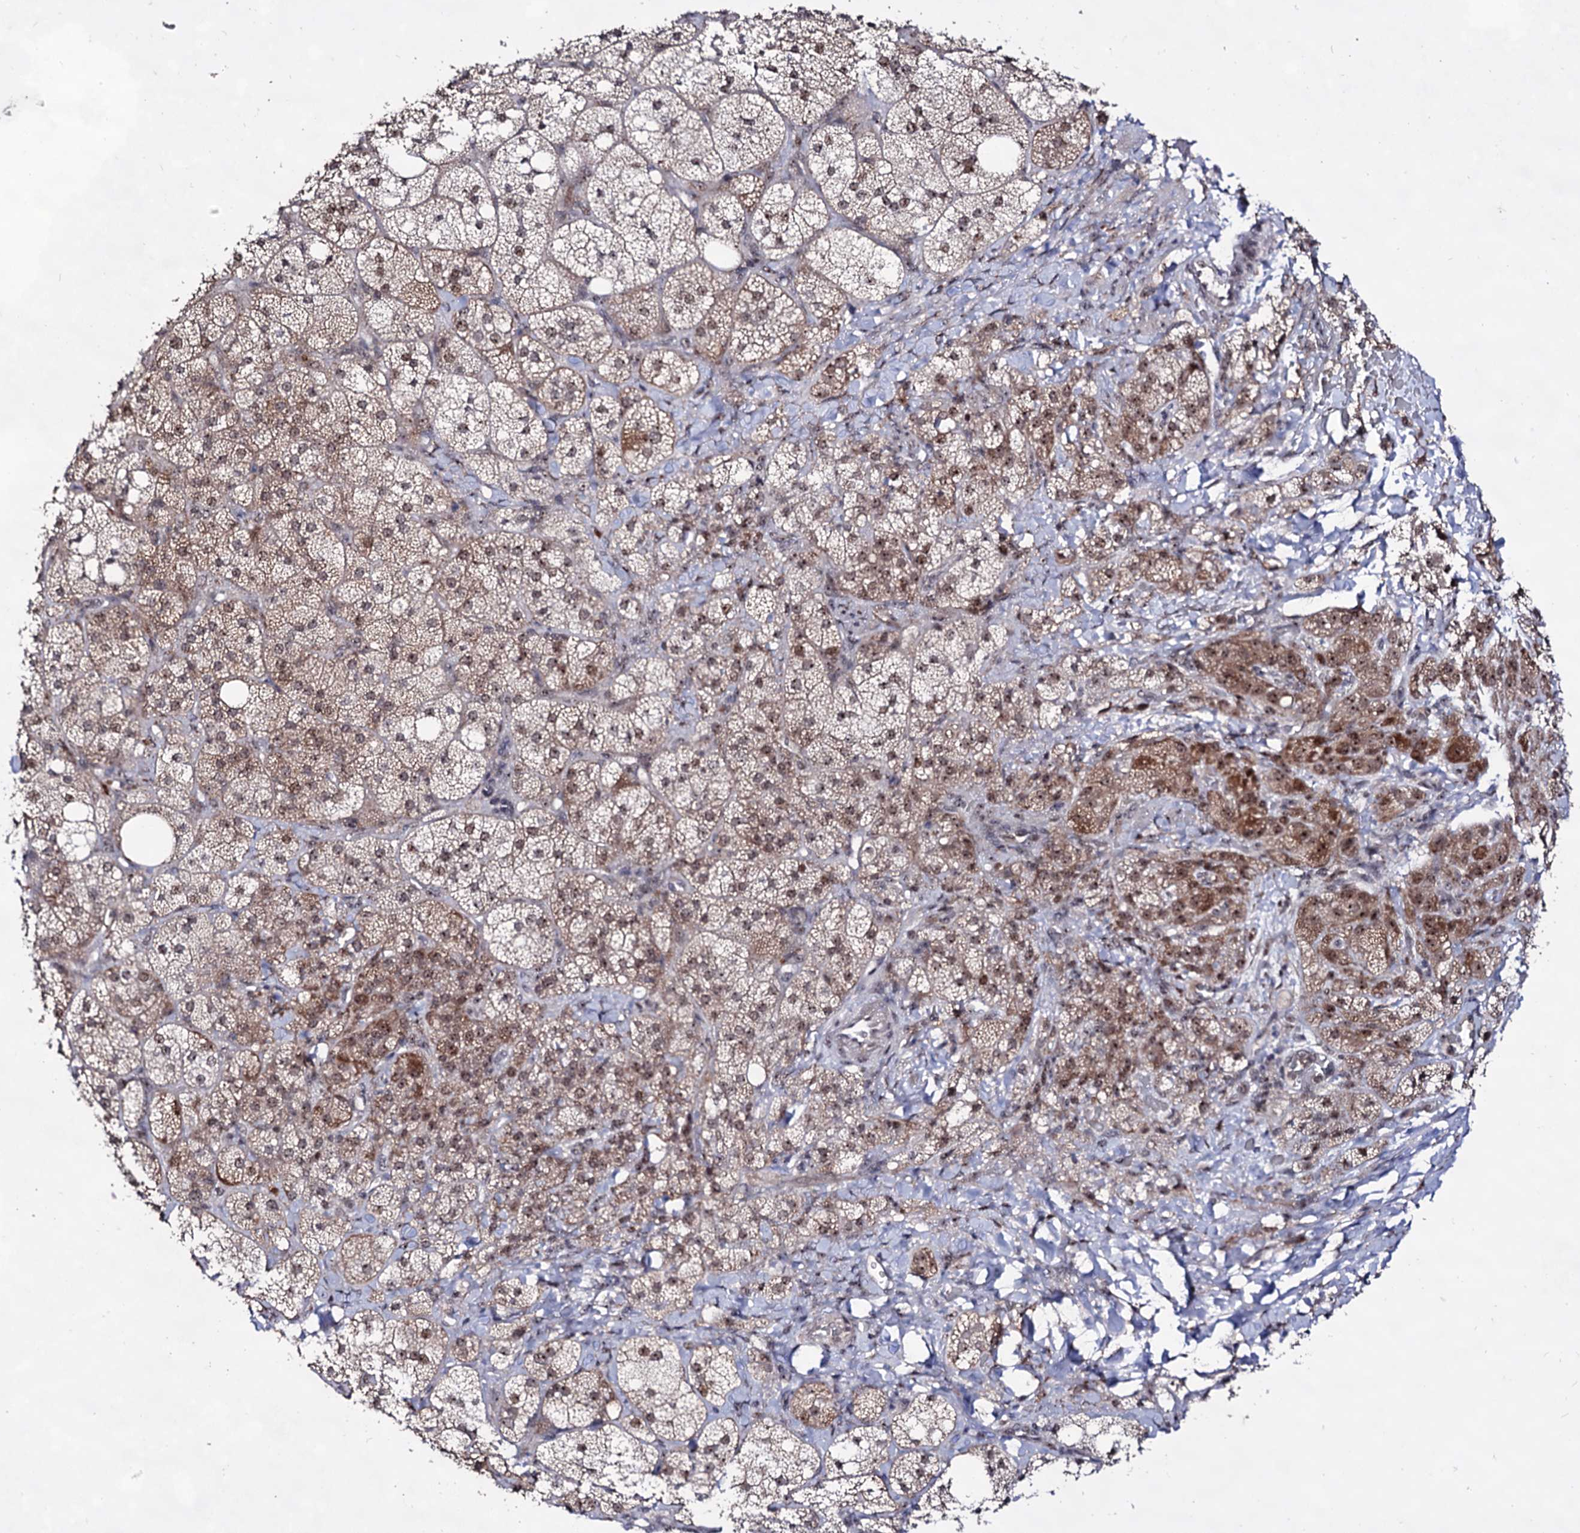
{"staining": {"intensity": "moderate", "quantity": ">75%", "location": "cytoplasmic/membranous,nuclear"}, "tissue": "adrenal gland", "cell_type": "Glandular cells", "image_type": "normal", "snomed": [{"axis": "morphology", "description": "Normal tissue, NOS"}, {"axis": "topography", "description": "Adrenal gland"}], "caption": "Human adrenal gland stained for a protein (brown) reveals moderate cytoplasmic/membranous,nuclear positive staining in approximately >75% of glandular cells.", "gene": "EXOSC10", "patient": {"sex": "male", "age": 61}}